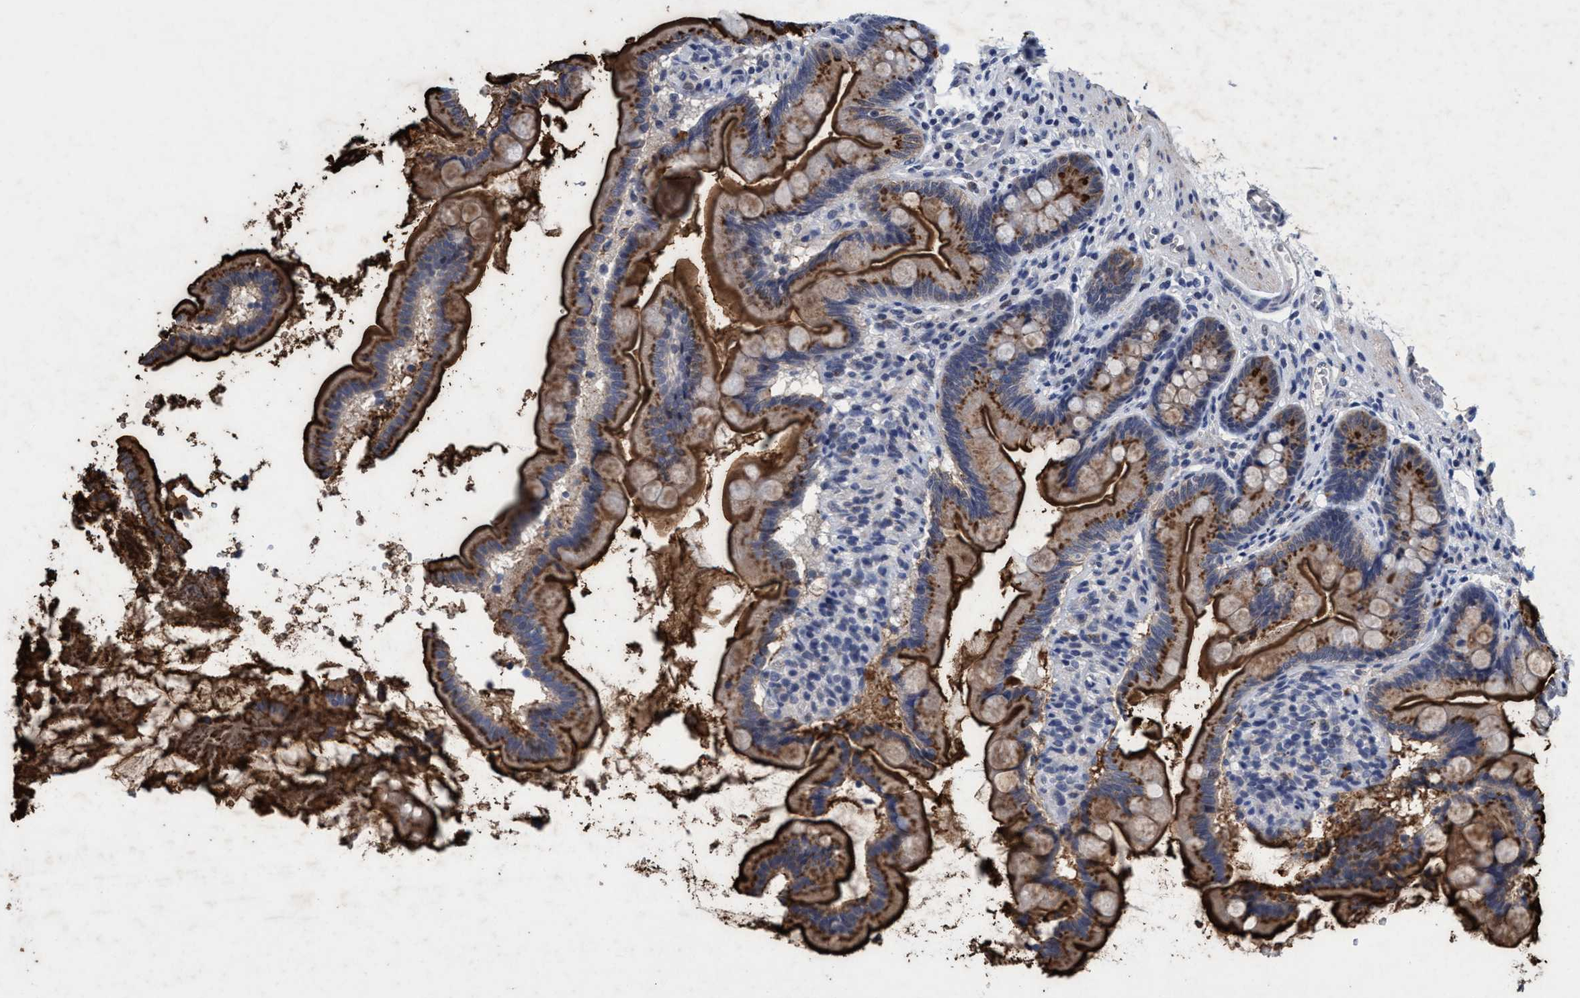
{"staining": {"intensity": "moderate", "quantity": ">75%", "location": "cytoplasmic/membranous"}, "tissue": "small intestine", "cell_type": "Glandular cells", "image_type": "normal", "snomed": [{"axis": "morphology", "description": "Normal tissue, NOS"}, {"axis": "topography", "description": "Small intestine"}], "caption": "DAB (3,3'-diaminobenzidine) immunohistochemical staining of normal human small intestine shows moderate cytoplasmic/membranous protein expression in about >75% of glandular cells.", "gene": "GRB14", "patient": {"sex": "female", "age": 56}}